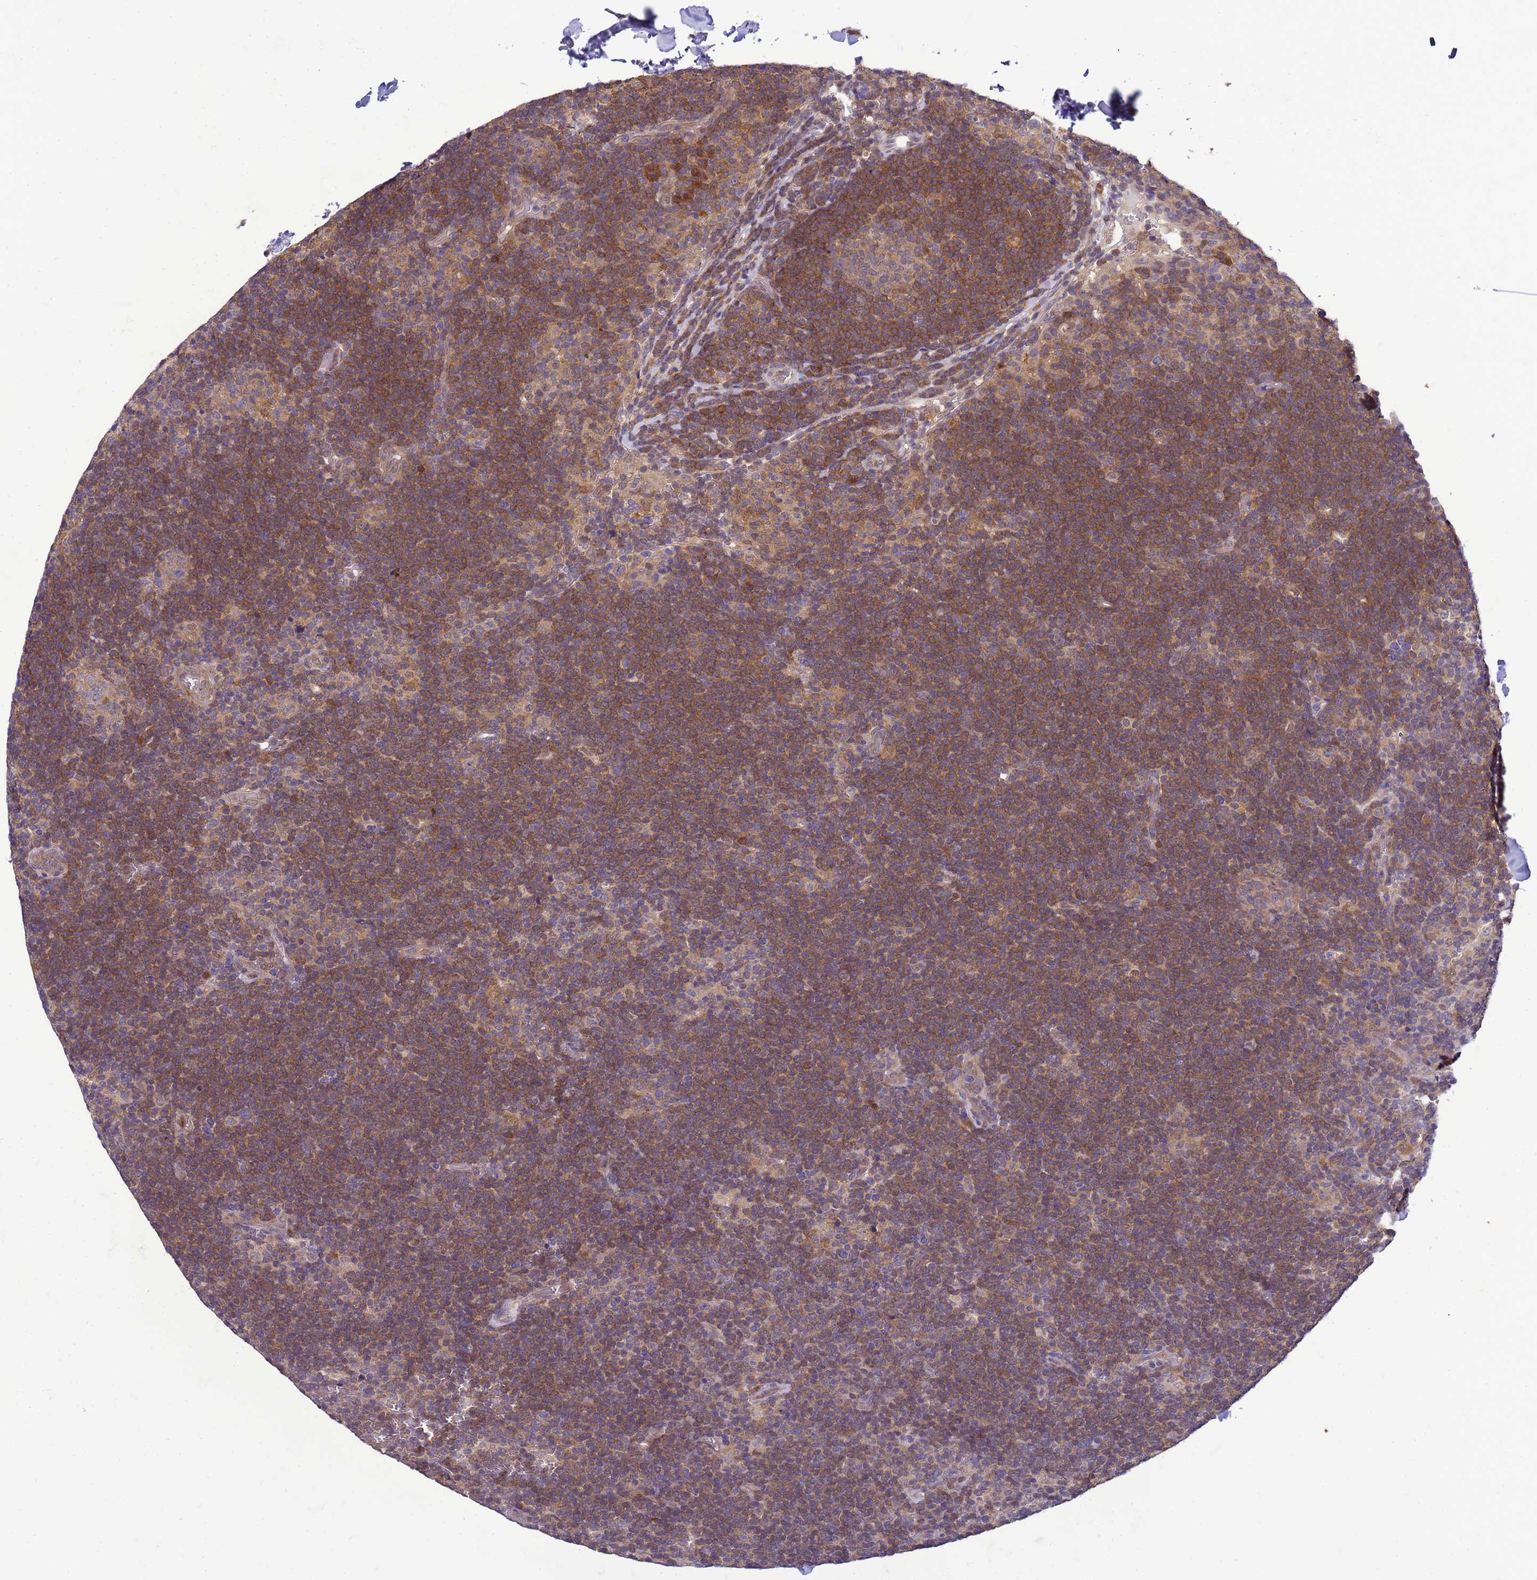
{"staining": {"intensity": "weak", "quantity": ">75%", "location": "cytoplasmic/membranous"}, "tissue": "lymphoma", "cell_type": "Tumor cells", "image_type": "cancer", "snomed": [{"axis": "morphology", "description": "Hodgkin's disease, NOS"}, {"axis": "topography", "description": "Lymph node"}], "caption": "Protein expression analysis of Hodgkin's disease exhibits weak cytoplasmic/membranous staining in about >75% of tumor cells. (brown staining indicates protein expression, while blue staining denotes nuclei).", "gene": "DDI2", "patient": {"sex": "female", "age": 57}}